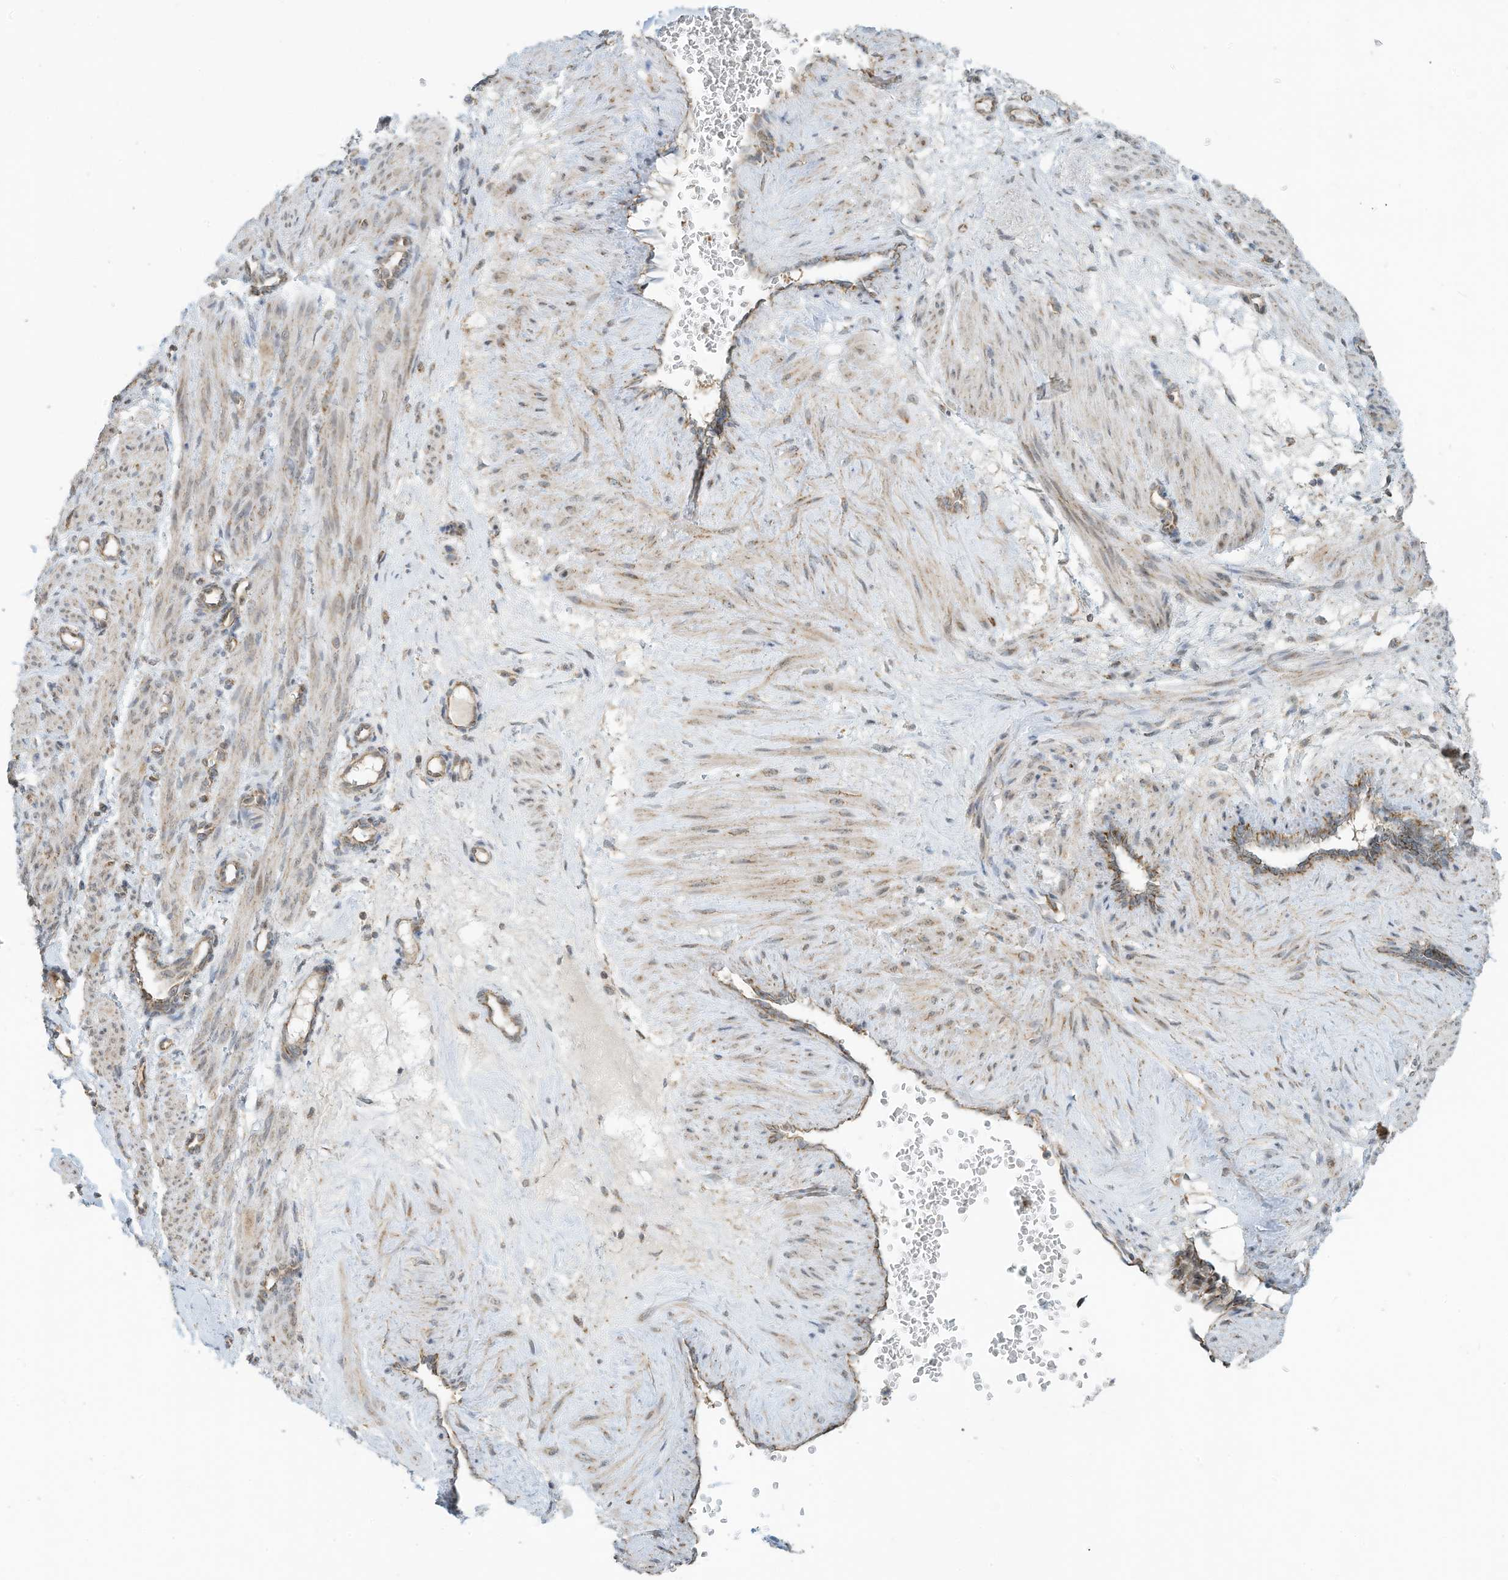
{"staining": {"intensity": "weak", "quantity": "<25%", "location": "cytoplasmic/membranous"}, "tissue": "smooth muscle", "cell_type": "Smooth muscle cells", "image_type": "normal", "snomed": [{"axis": "morphology", "description": "Normal tissue, NOS"}, {"axis": "topography", "description": "Endometrium"}], "caption": "DAB (3,3'-diaminobenzidine) immunohistochemical staining of unremarkable human smooth muscle shows no significant positivity in smooth muscle cells.", "gene": "METTL6", "patient": {"sex": "female", "age": 33}}